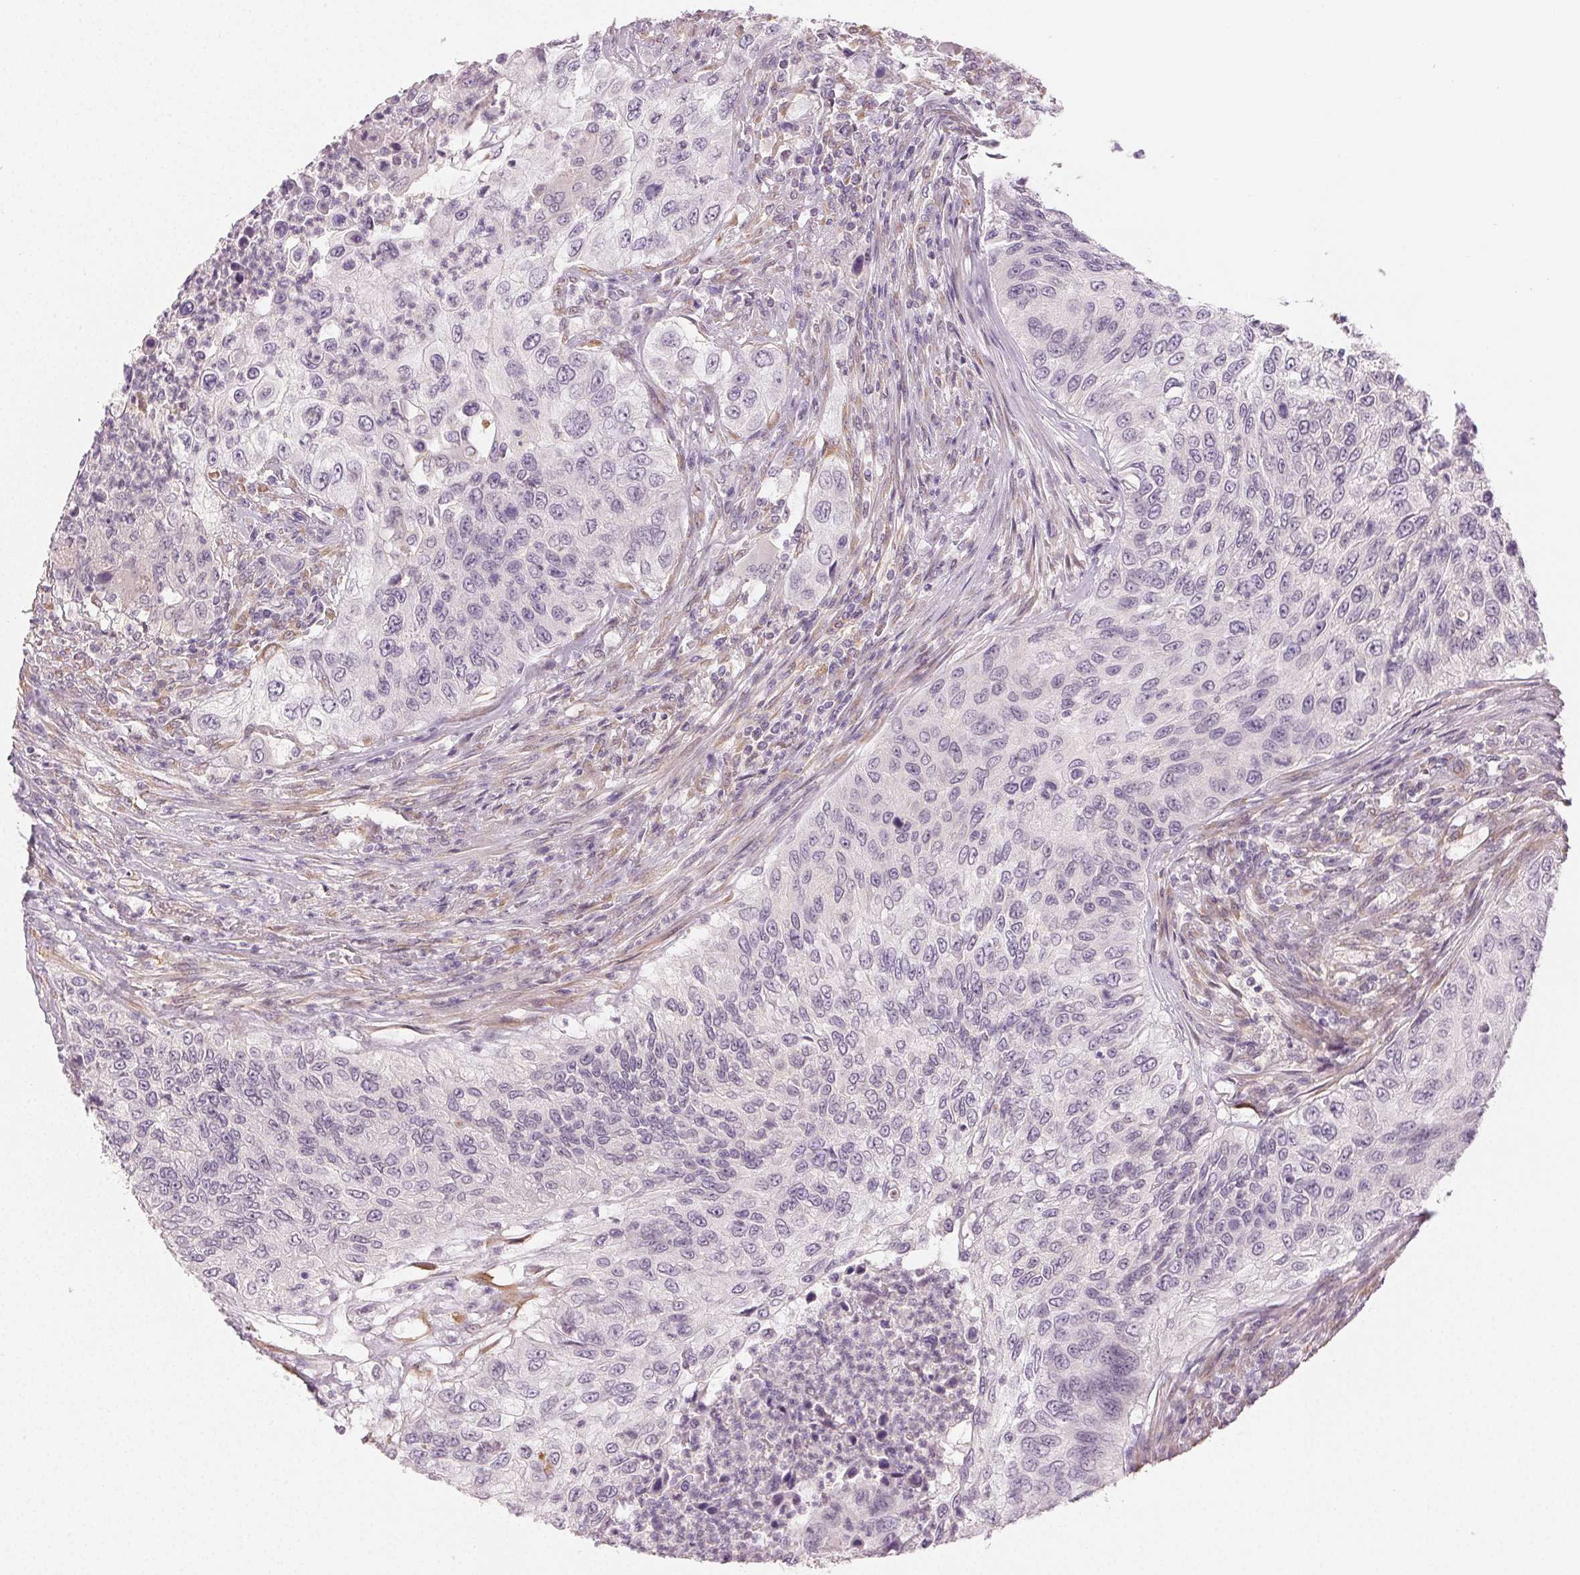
{"staining": {"intensity": "negative", "quantity": "none", "location": "none"}, "tissue": "urothelial cancer", "cell_type": "Tumor cells", "image_type": "cancer", "snomed": [{"axis": "morphology", "description": "Urothelial carcinoma, High grade"}, {"axis": "topography", "description": "Urinary bladder"}], "caption": "IHC histopathology image of human urothelial cancer stained for a protein (brown), which shows no staining in tumor cells.", "gene": "MAP1LC3A", "patient": {"sex": "female", "age": 60}}